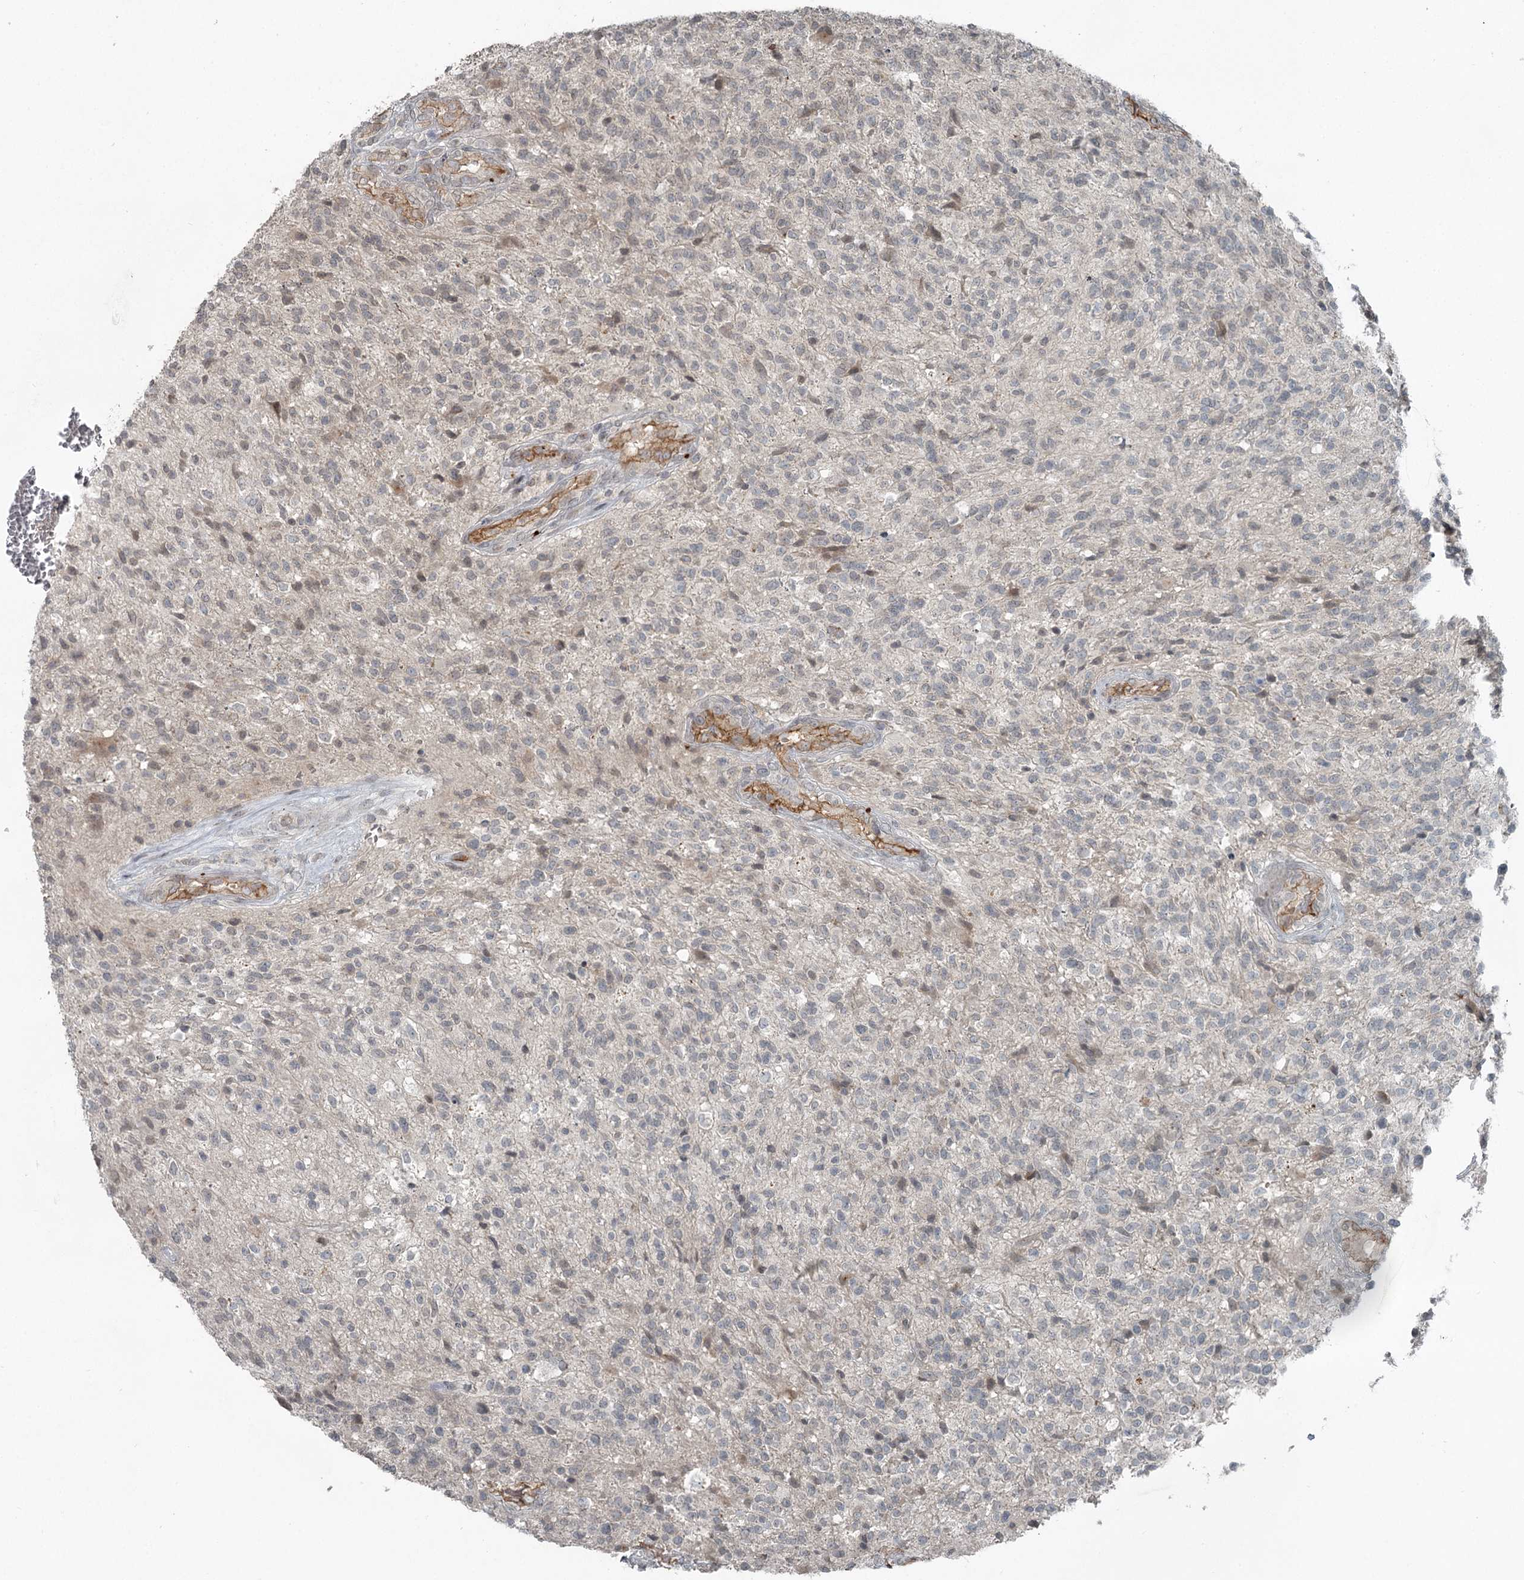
{"staining": {"intensity": "negative", "quantity": "none", "location": "none"}, "tissue": "glioma", "cell_type": "Tumor cells", "image_type": "cancer", "snomed": [{"axis": "morphology", "description": "Glioma, malignant, High grade"}, {"axis": "topography", "description": "Brain"}], "caption": "Tumor cells show no significant positivity in malignant high-grade glioma.", "gene": "SLC39A8", "patient": {"sex": "male", "age": 56}}